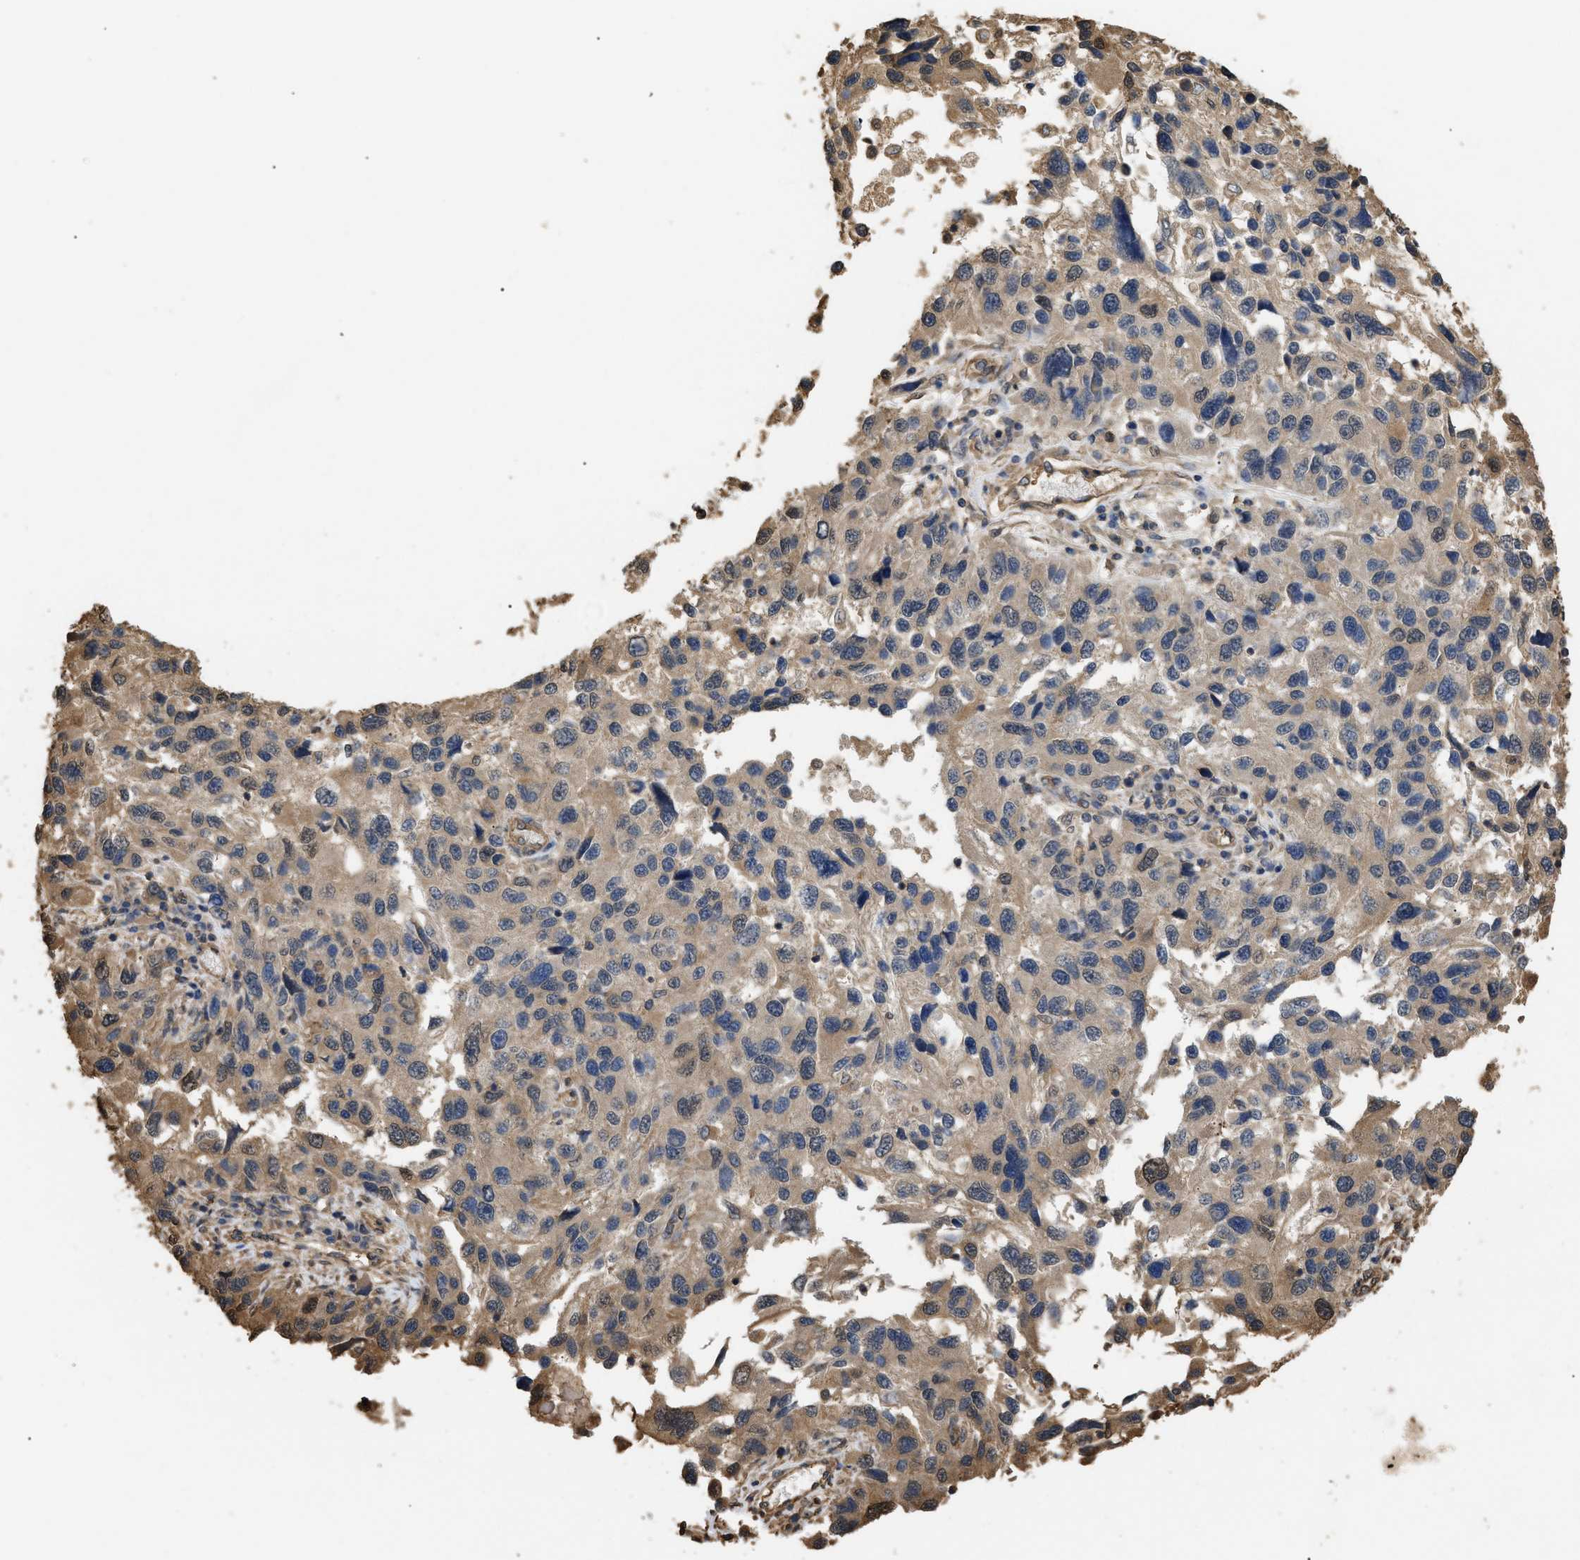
{"staining": {"intensity": "weak", "quantity": ">75%", "location": "cytoplasmic/membranous"}, "tissue": "melanoma", "cell_type": "Tumor cells", "image_type": "cancer", "snomed": [{"axis": "morphology", "description": "Malignant melanoma, NOS"}, {"axis": "topography", "description": "Skin"}], "caption": "Malignant melanoma stained with a protein marker exhibits weak staining in tumor cells.", "gene": "CALM1", "patient": {"sex": "male", "age": 53}}